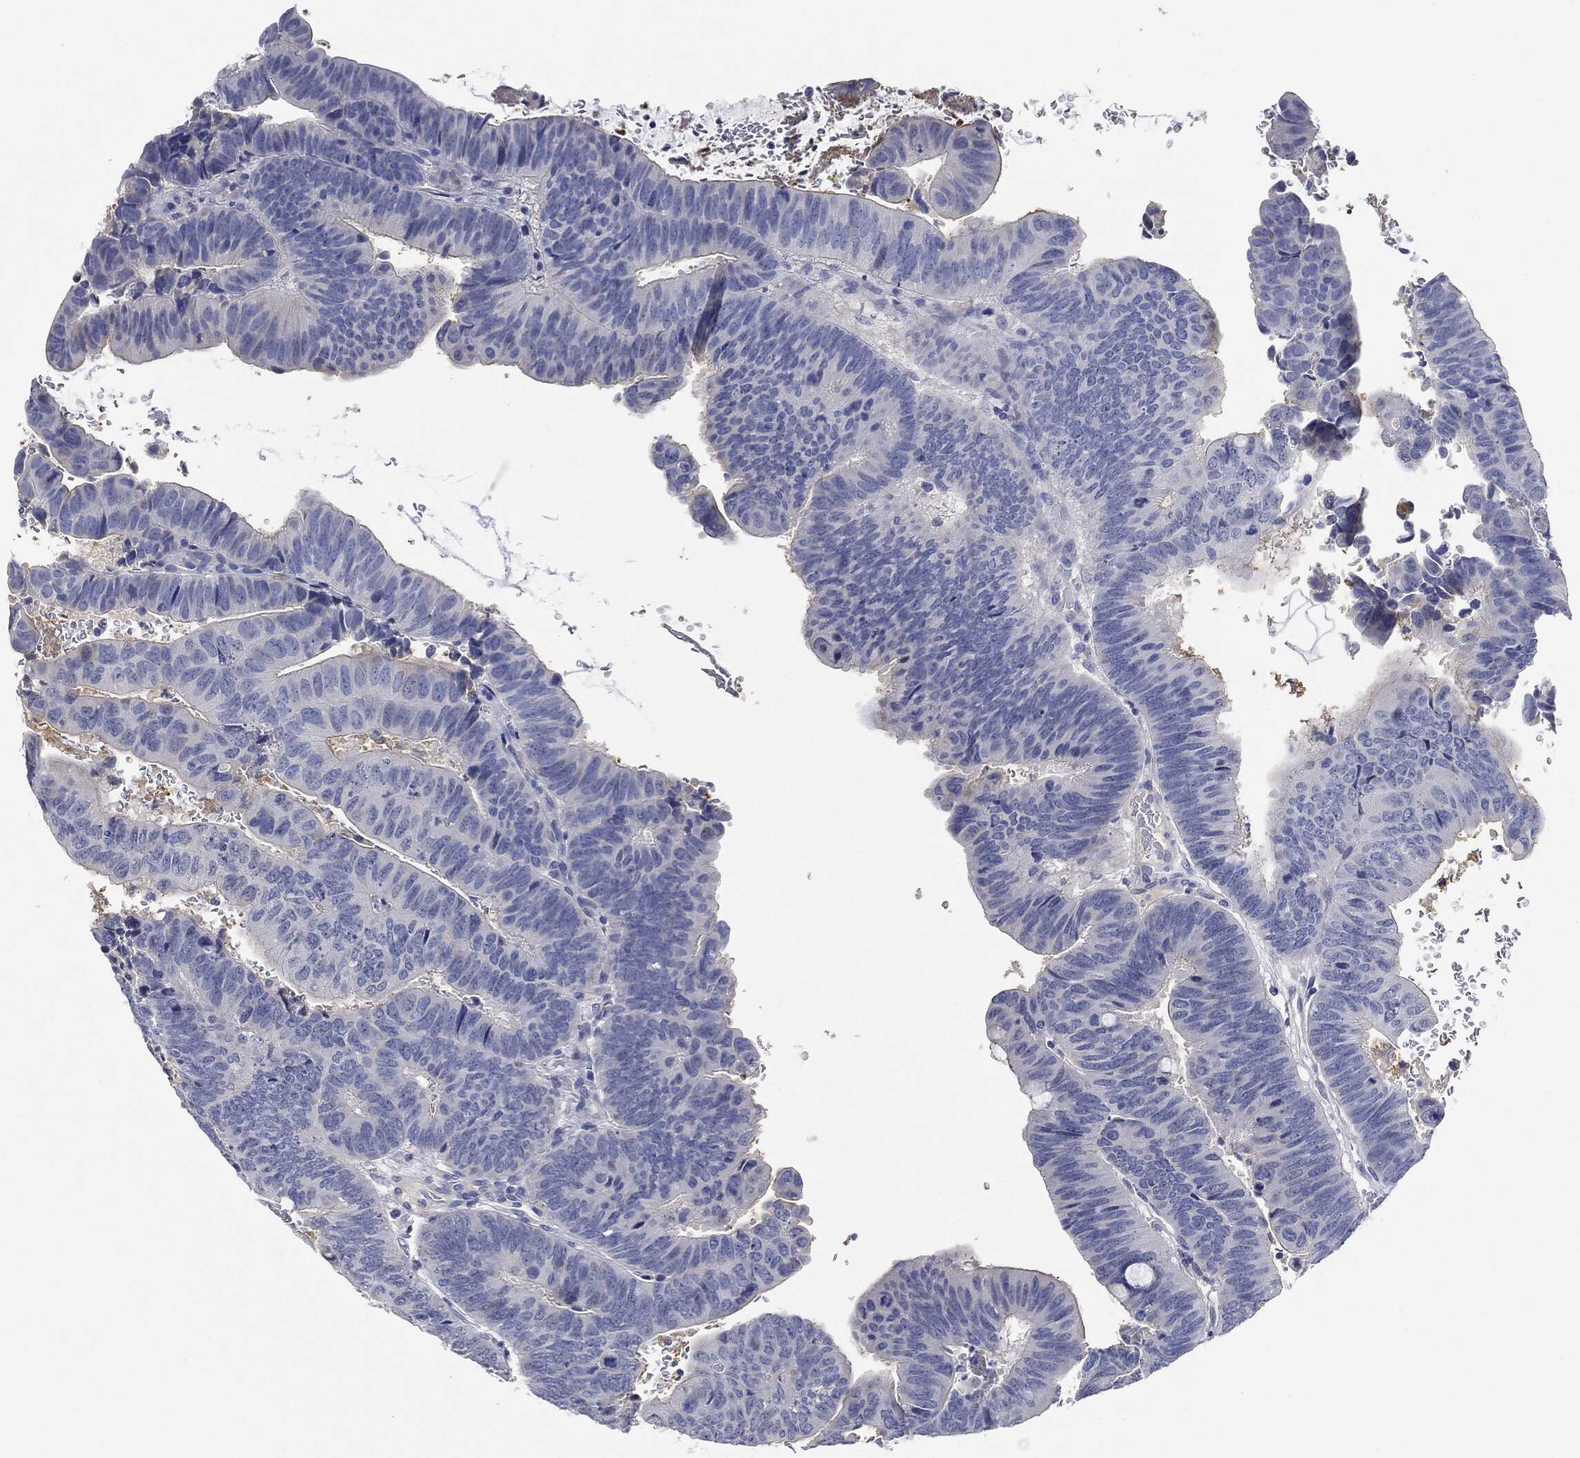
{"staining": {"intensity": "negative", "quantity": "none", "location": "none"}, "tissue": "colorectal cancer", "cell_type": "Tumor cells", "image_type": "cancer", "snomed": [{"axis": "morphology", "description": "Normal tissue, NOS"}, {"axis": "morphology", "description": "Adenocarcinoma, NOS"}, {"axis": "topography", "description": "Rectum"}], "caption": "Micrograph shows no protein expression in tumor cells of colorectal cancer (adenocarcinoma) tissue.", "gene": "NTRK1", "patient": {"sex": "male", "age": 92}}